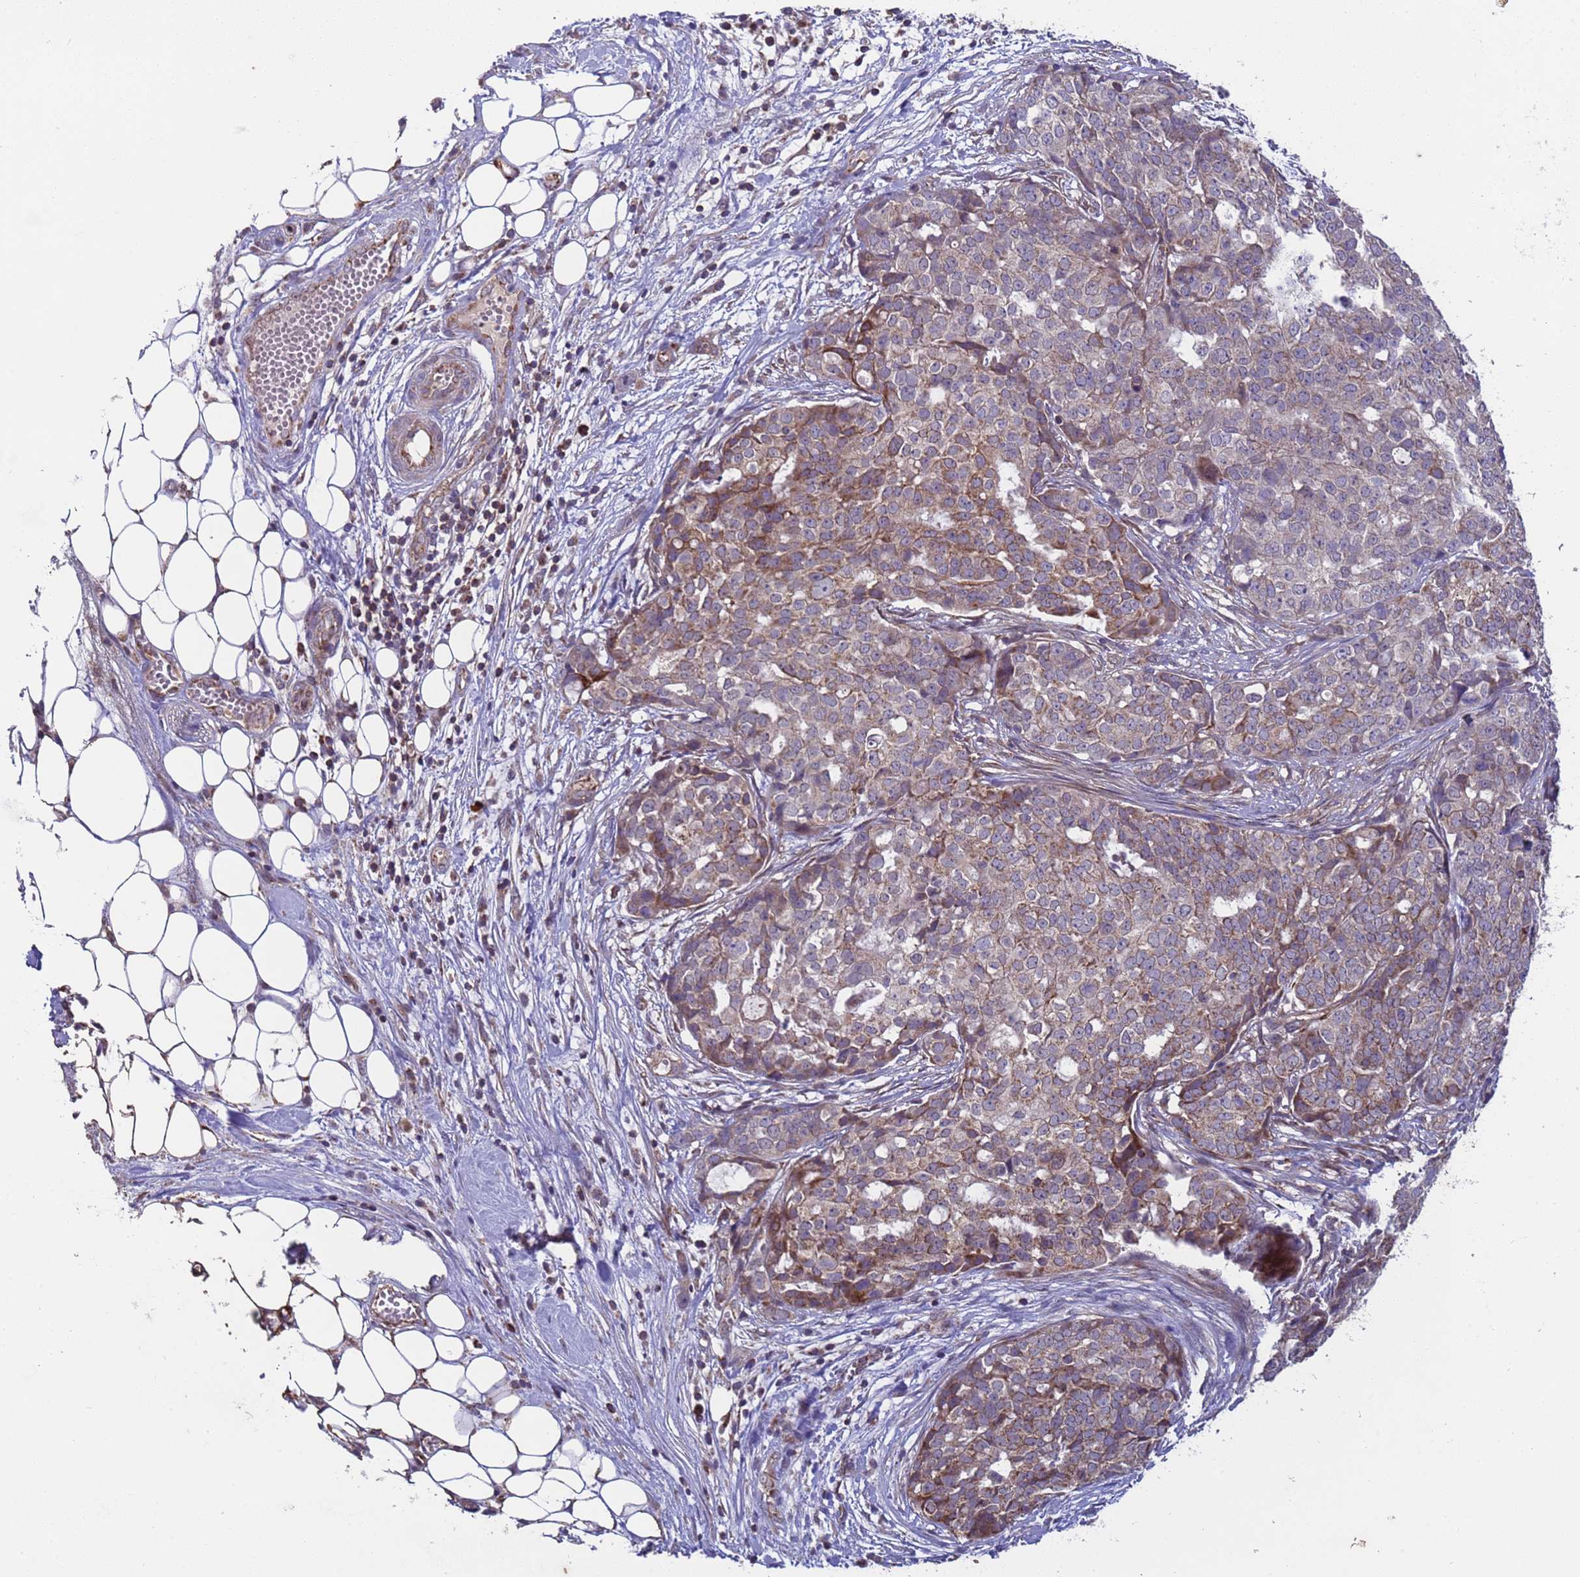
{"staining": {"intensity": "weak", "quantity": "25%-75%", "location": "cytoplasmic/membranous"}, "tissue": "ovarian cancer", "cell_type": "Tumor cells", "image_type": "cancer", "snomed": [{"axis": "morphology", "description": "Cystadenocarcinoma, serous, NOS"}, {"axis": "topography", "description": "Soft tissue"}, {"axis": "topography", "description": "Ovary"}], "caption": "Immunohistochemistry (IHC) (DAB (3,3'-diaminobenzidine)) staining of ovarian cancer (serous cystadenocarcinoma) demonstrates weak cytoplasmic/membranous protein positivity in about 25%-75% of tumor cells.", "gene": "ACAD8", "patient": {"sex": "female", "age": 57}}